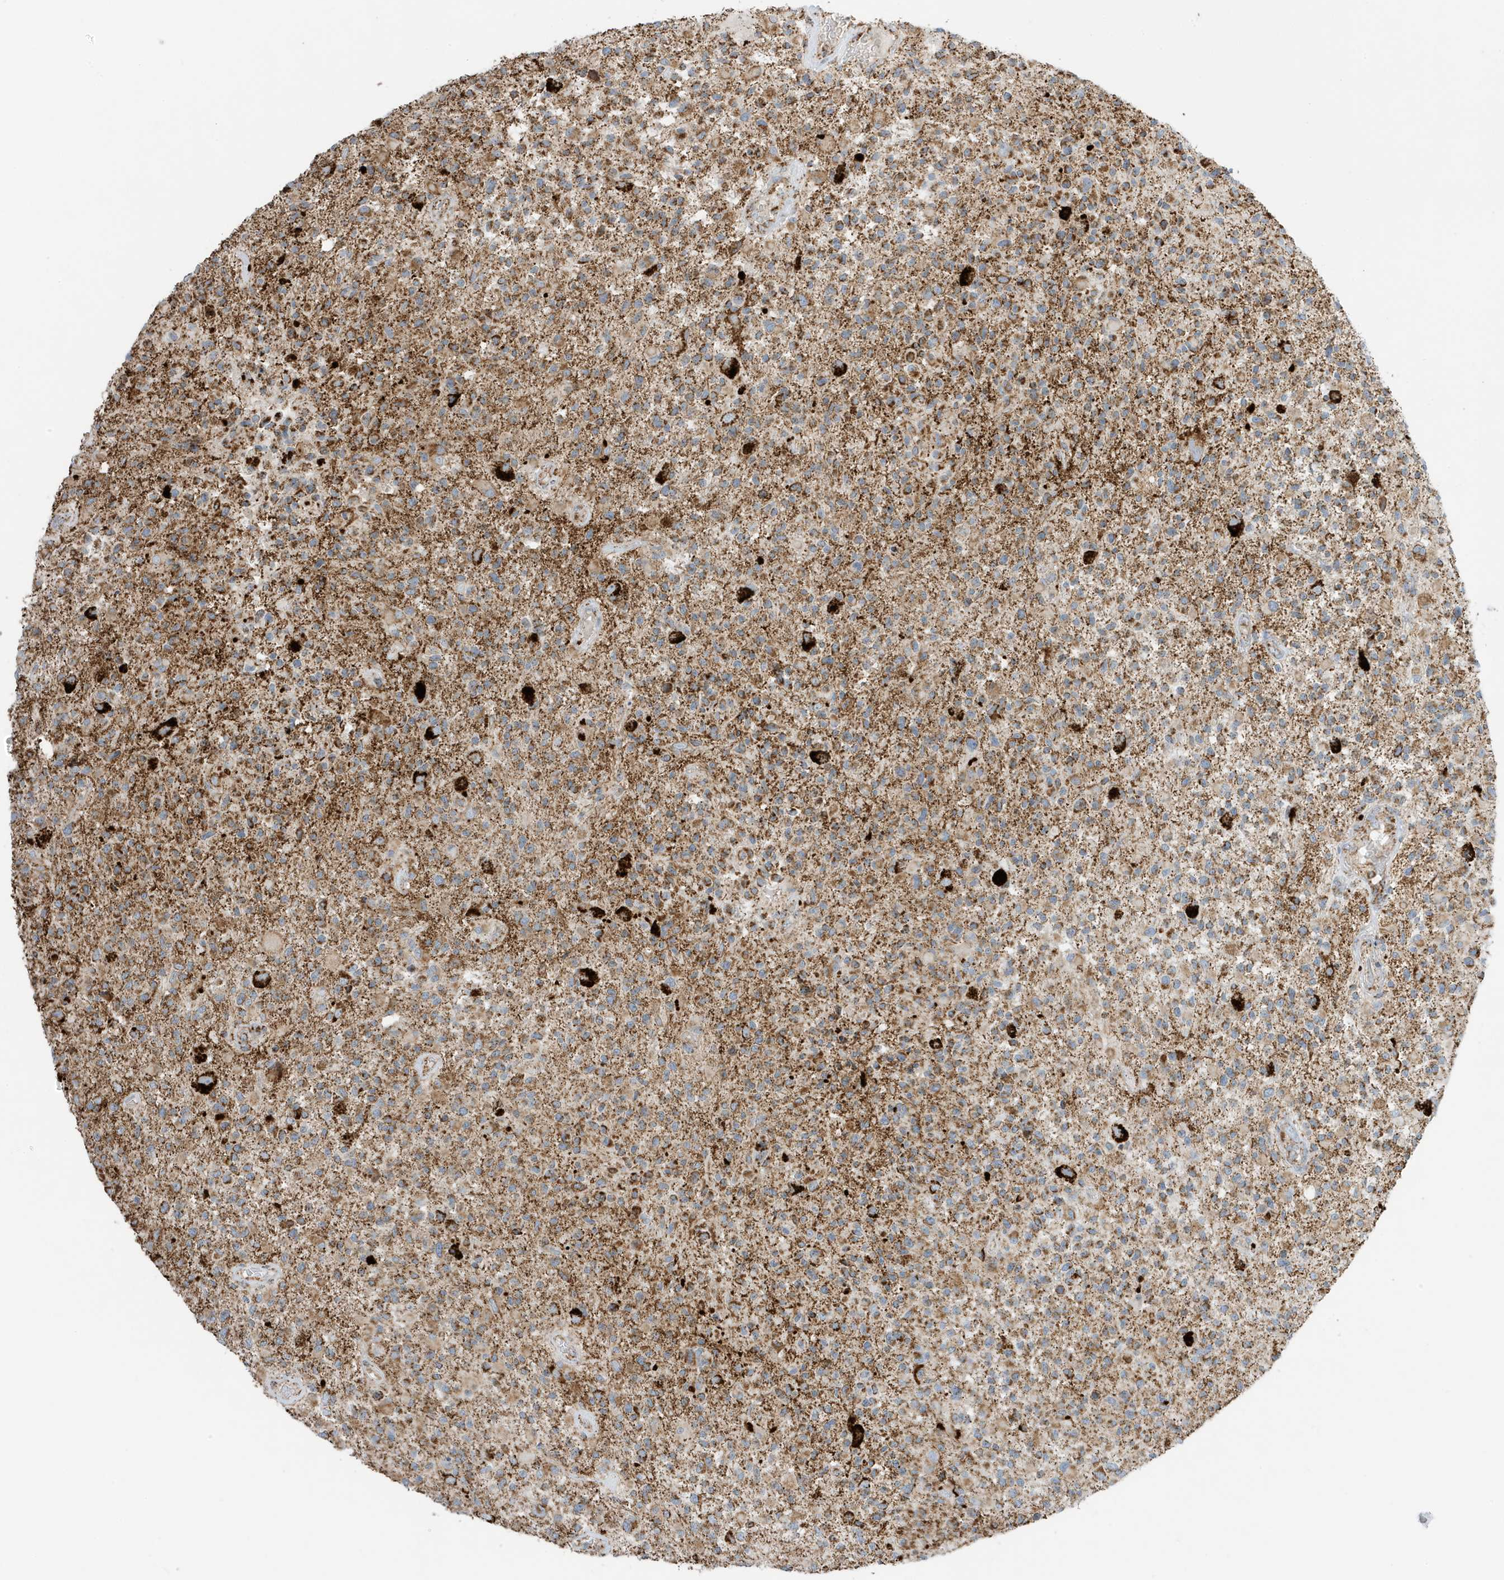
{"staining": {"intensity": "moderate", "quantity": ">75%", "location": "cytoplasmic/membranous"}, "tissue": "glioma", "cell_type": "Tumor cells", "image_type": "cancer", "snomed": [{"axis": "morphology", "description": "Glioma, malignant, High grade"}, {"axis": "morphology", "description": "Glioblastoma, NOS"}, {"axis": "topography", "description": "Brain"}], "caption": "Glioblastoma stained with DAB immunohistochemistry shows medium levels of moderate cytoplasmic/membranous staining in about >75% of tumor cells.", "gene": "ATP5ME", "patient": {"sex": "male", "age": 60}}